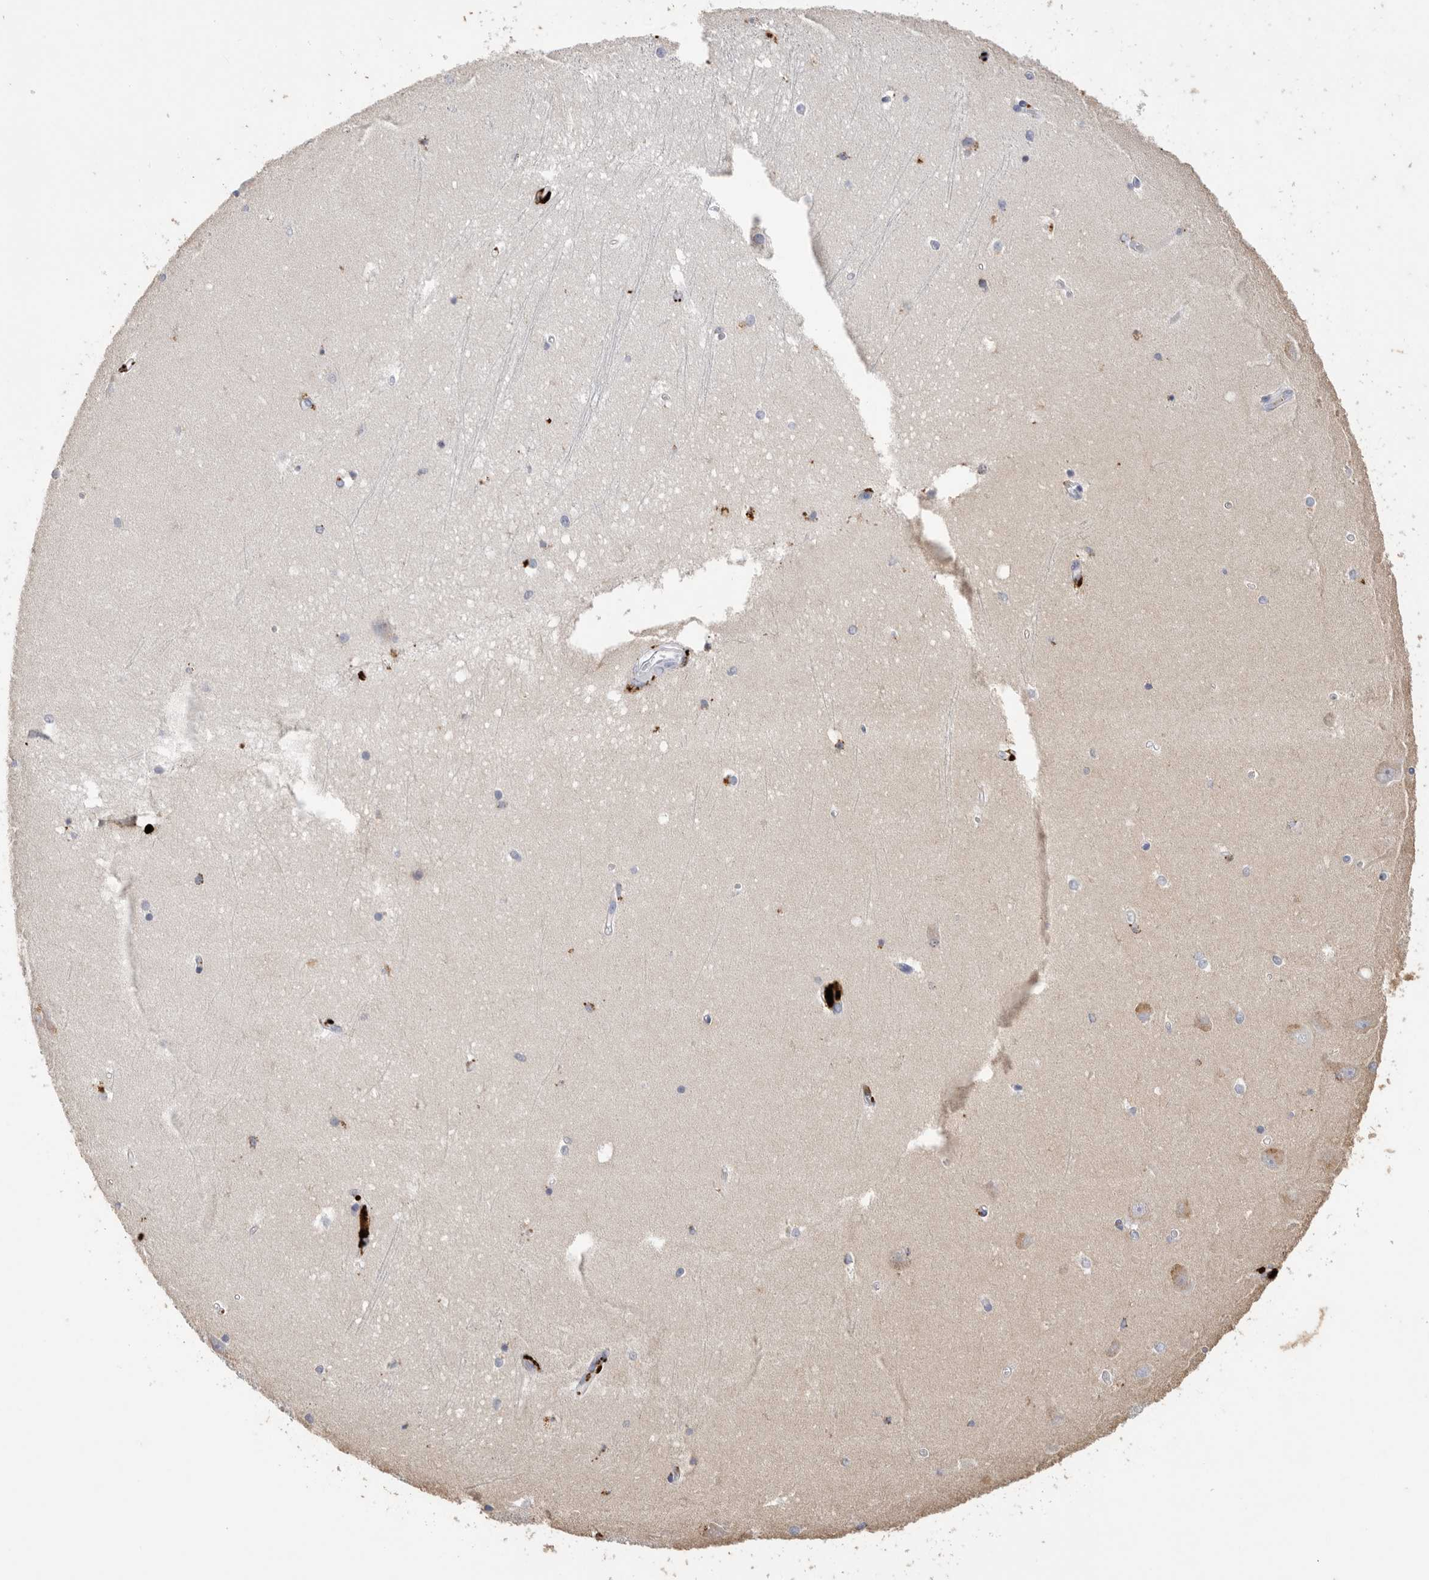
{"staining": {"intensity": "moderate", "quantity": "<25%", "location": "cytoplasmic/membranous"}, "tissue": "hippocampus", "cell_type": "Glial cells", "image_type": "normal", "snomed": [{"axis": "morphology", "description": "Normal tissue, NOS"}, {"axis": "topography", "description": "Hippocampus"}], "caption": "This photomicrograph exhibits IHC staining of unremarkable hippocampus, with low moderate cytoplasmic/membranous positivity in about <25% of glial cells.", "gene": "GGH", "patient": {"sex": "male", "age": 45}}